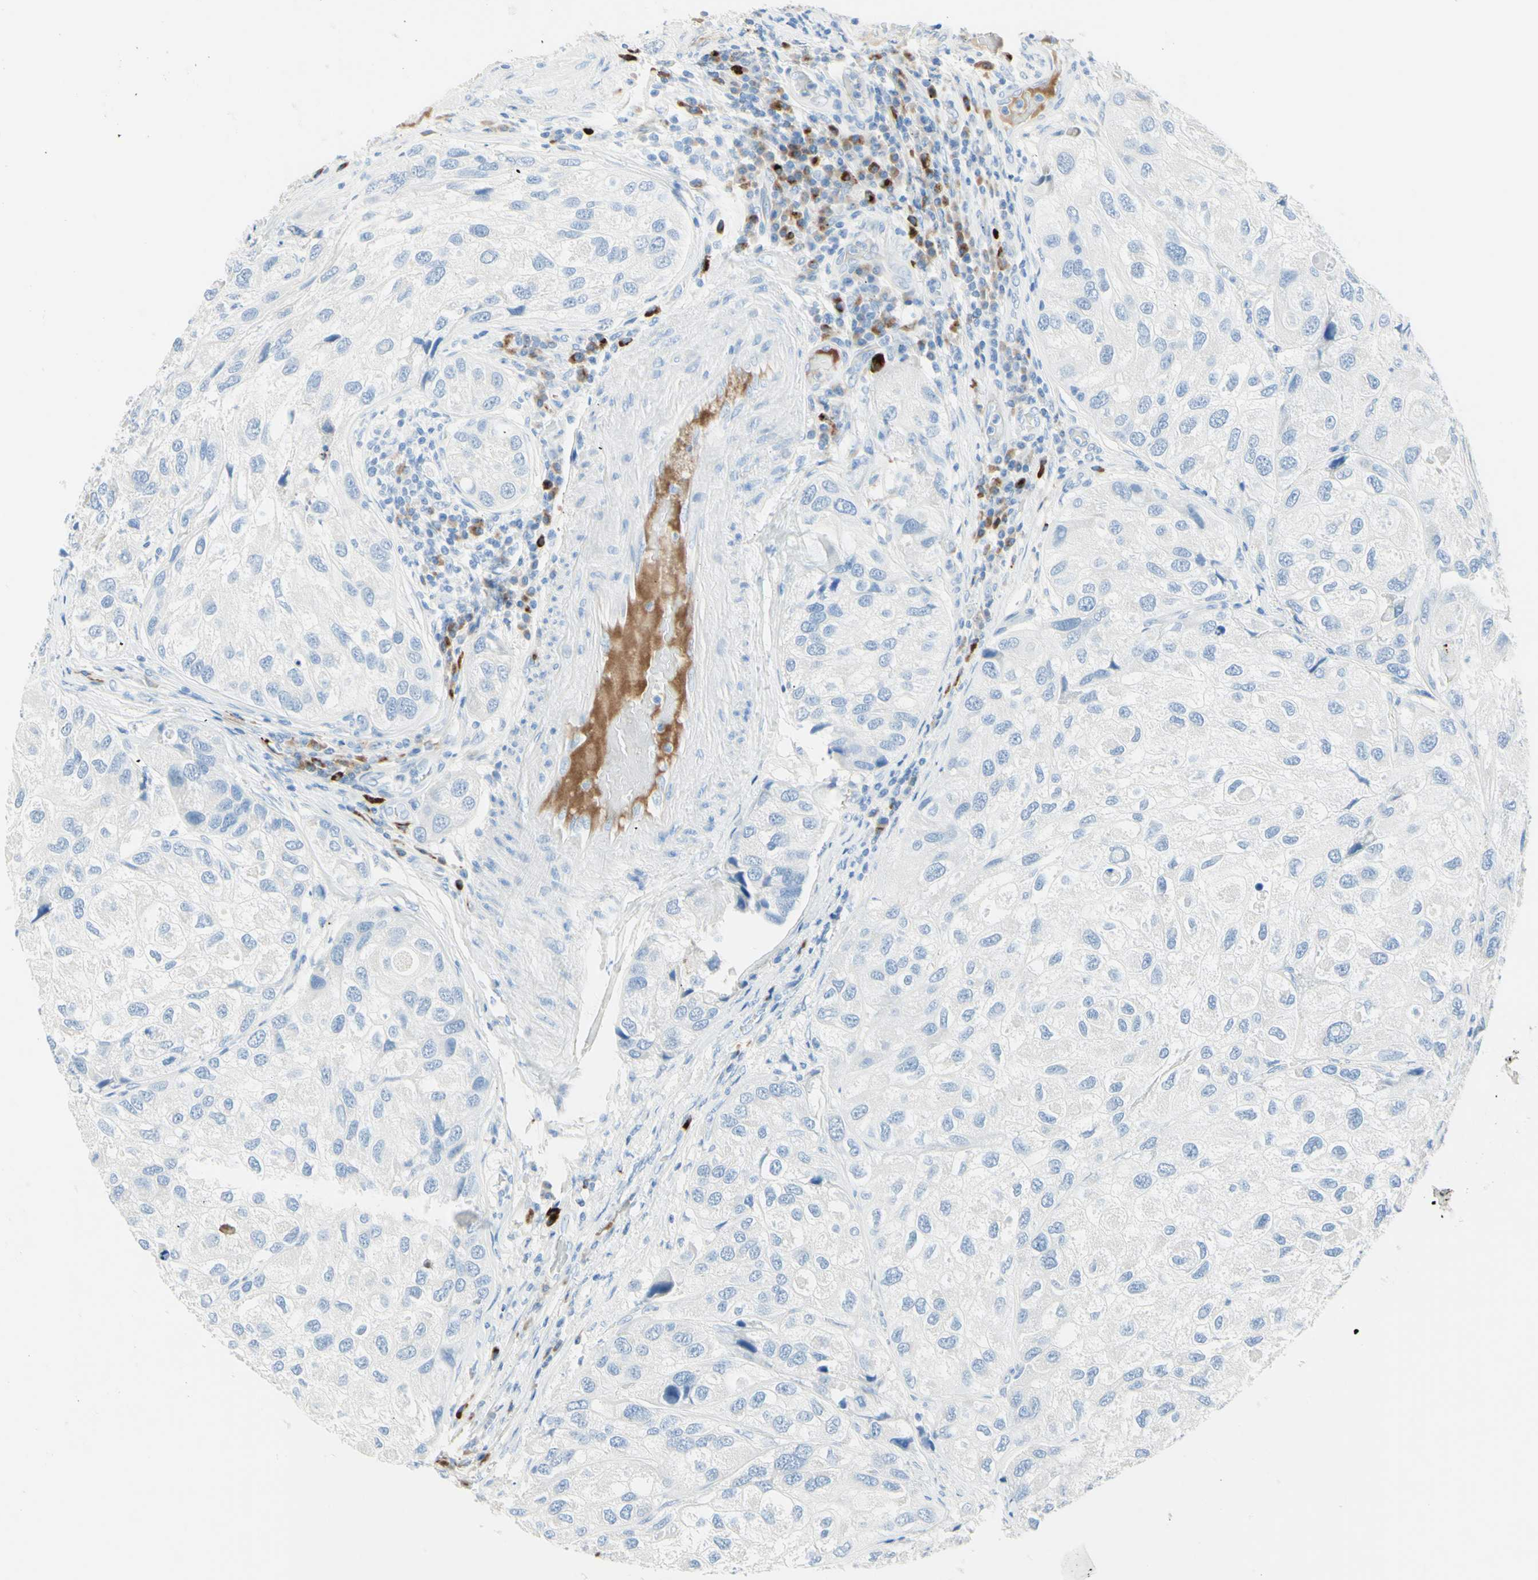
{"staining": {"intensity": "negative", "quantity": "none", "location": "none"}, "tissue": "urothelial cancer", "cell_type": "Tumor cells", "image_type": "cancer", "snomed": [{"axis": "morphology", "description": "Urothelial carcinoma, High grade"}, {"axis": "topography", "description": "Urinary bladder"}], "caption": "Immunohistochemistry histopathology image of urothelial carcinoma (high-grade) stained for a protein (brown), which displays no positivity in tumor cells.", "gene": "IL6ST", "patient": {"sex": "female", "age": 64}}